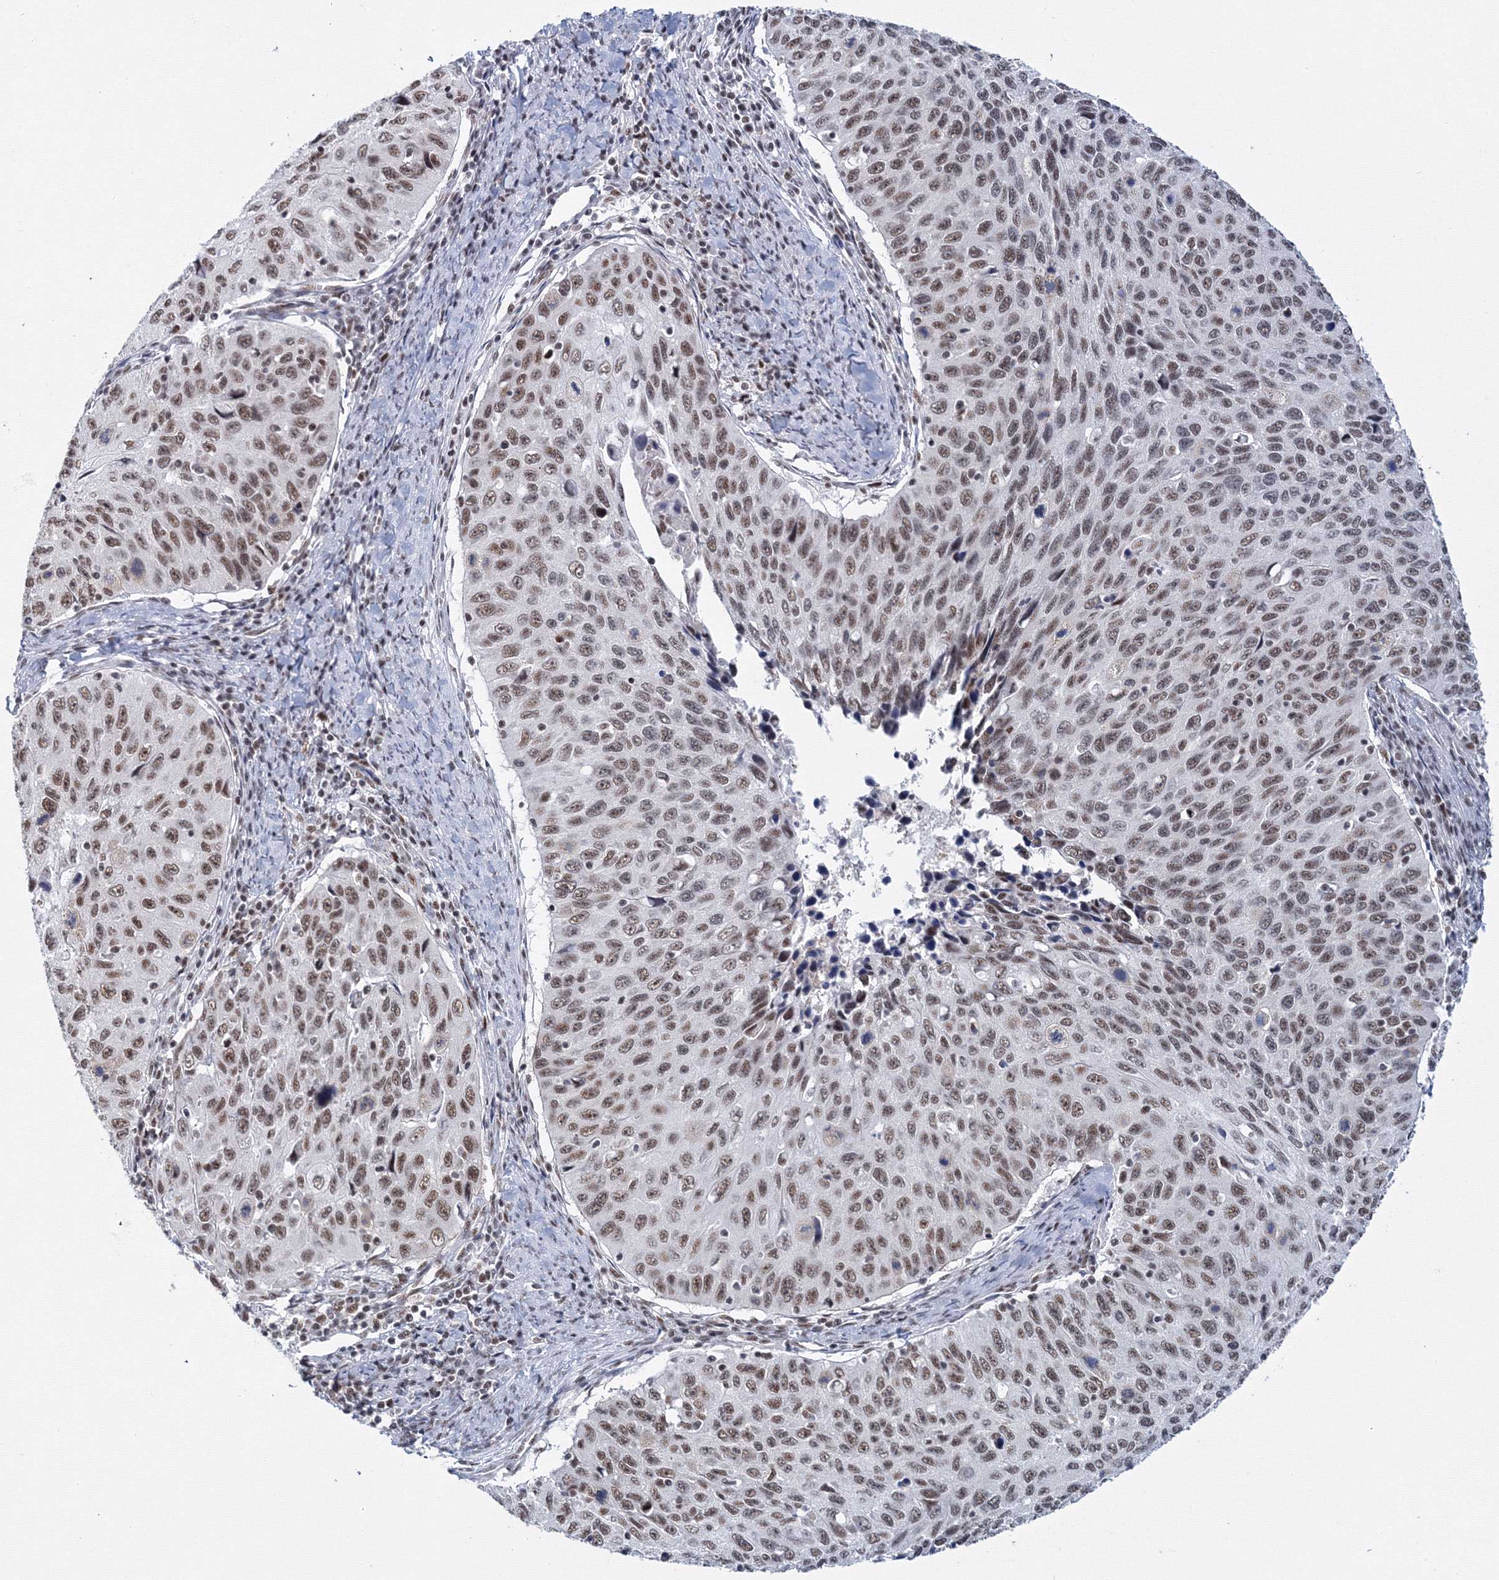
{"staining": {"intensity": "moderate", "quantity": ">75%", "location": "nuclear"}, "tissue": "cervical cancer", "cell_type": "Tumor cells", "image_type": "cancer", "snomed": [{"axis": "morphology", "description": "Squamous cell carcinoma, NOS"}, {"axis": "topography", "description": "Cervix"}], "caption": "A high-resolution micrograph shows immunohistochemistry staining of squamous cell carcinoma (cervical), which displays moderate nuclear staining in about >75% of tumor cells.", "gene": "SF3B6", "patient": {"sex": "female", "age": 53}}